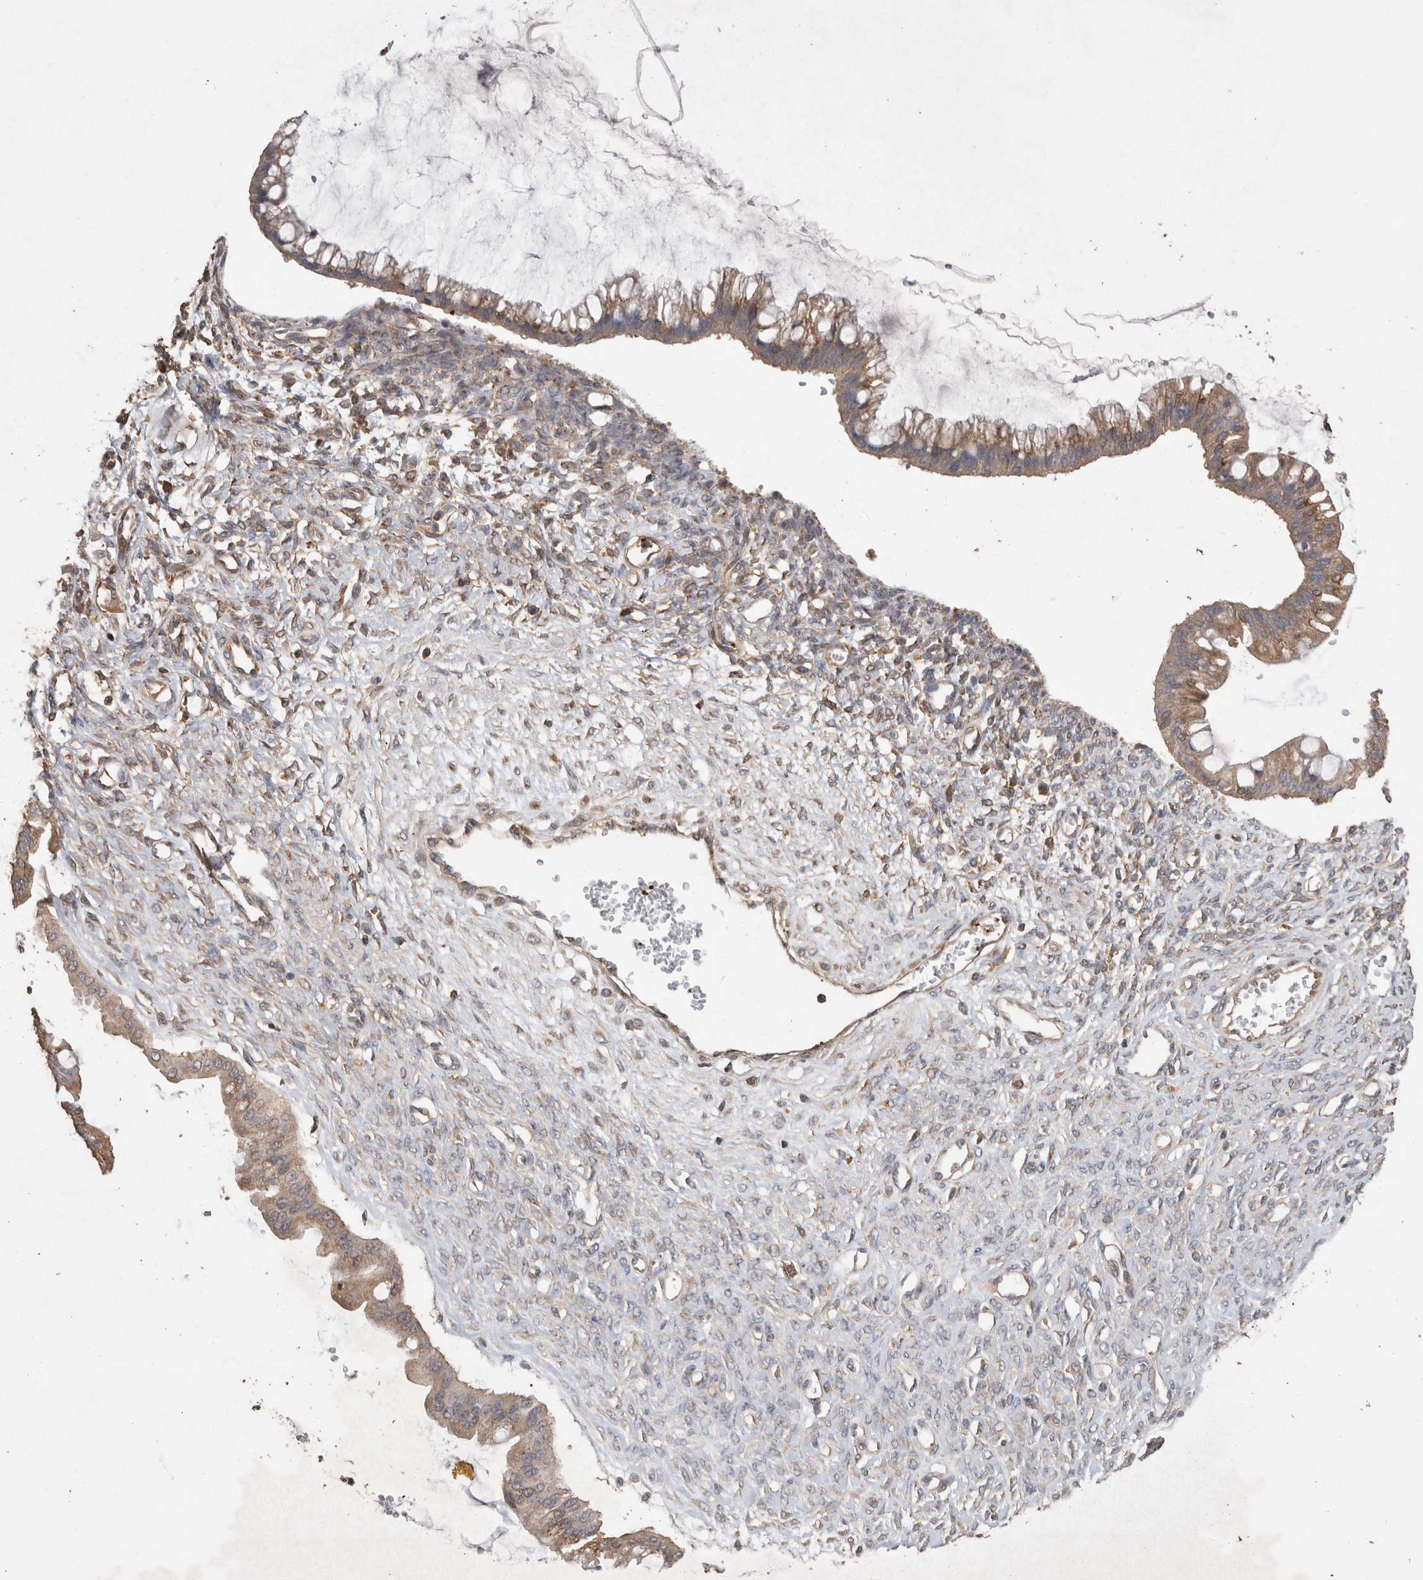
{"staining": {"intensity": "moderate", "quantity": ">75%", "location": "cytoplasmic/membranous"}, "tissue": "ovarian cancer", "cell_type": "Tumor cells", "image_type": "cancer", "snomed": [{"axis": "morphology", "description": "Cystadenocarcinoma, mucinous, NOS"}, {"axis": "topography", "description": "Ovary"}], "caption": "Moderate cytoplasmic/membranous positivity for a protein is appreciated in approximately >75% of tumor cells of ovarian cancer (mucinous cystadenocarcinoma) using immunohistochemistry.", "gene": "SNX31", "patient": {"sex": "female", "age": 73}}